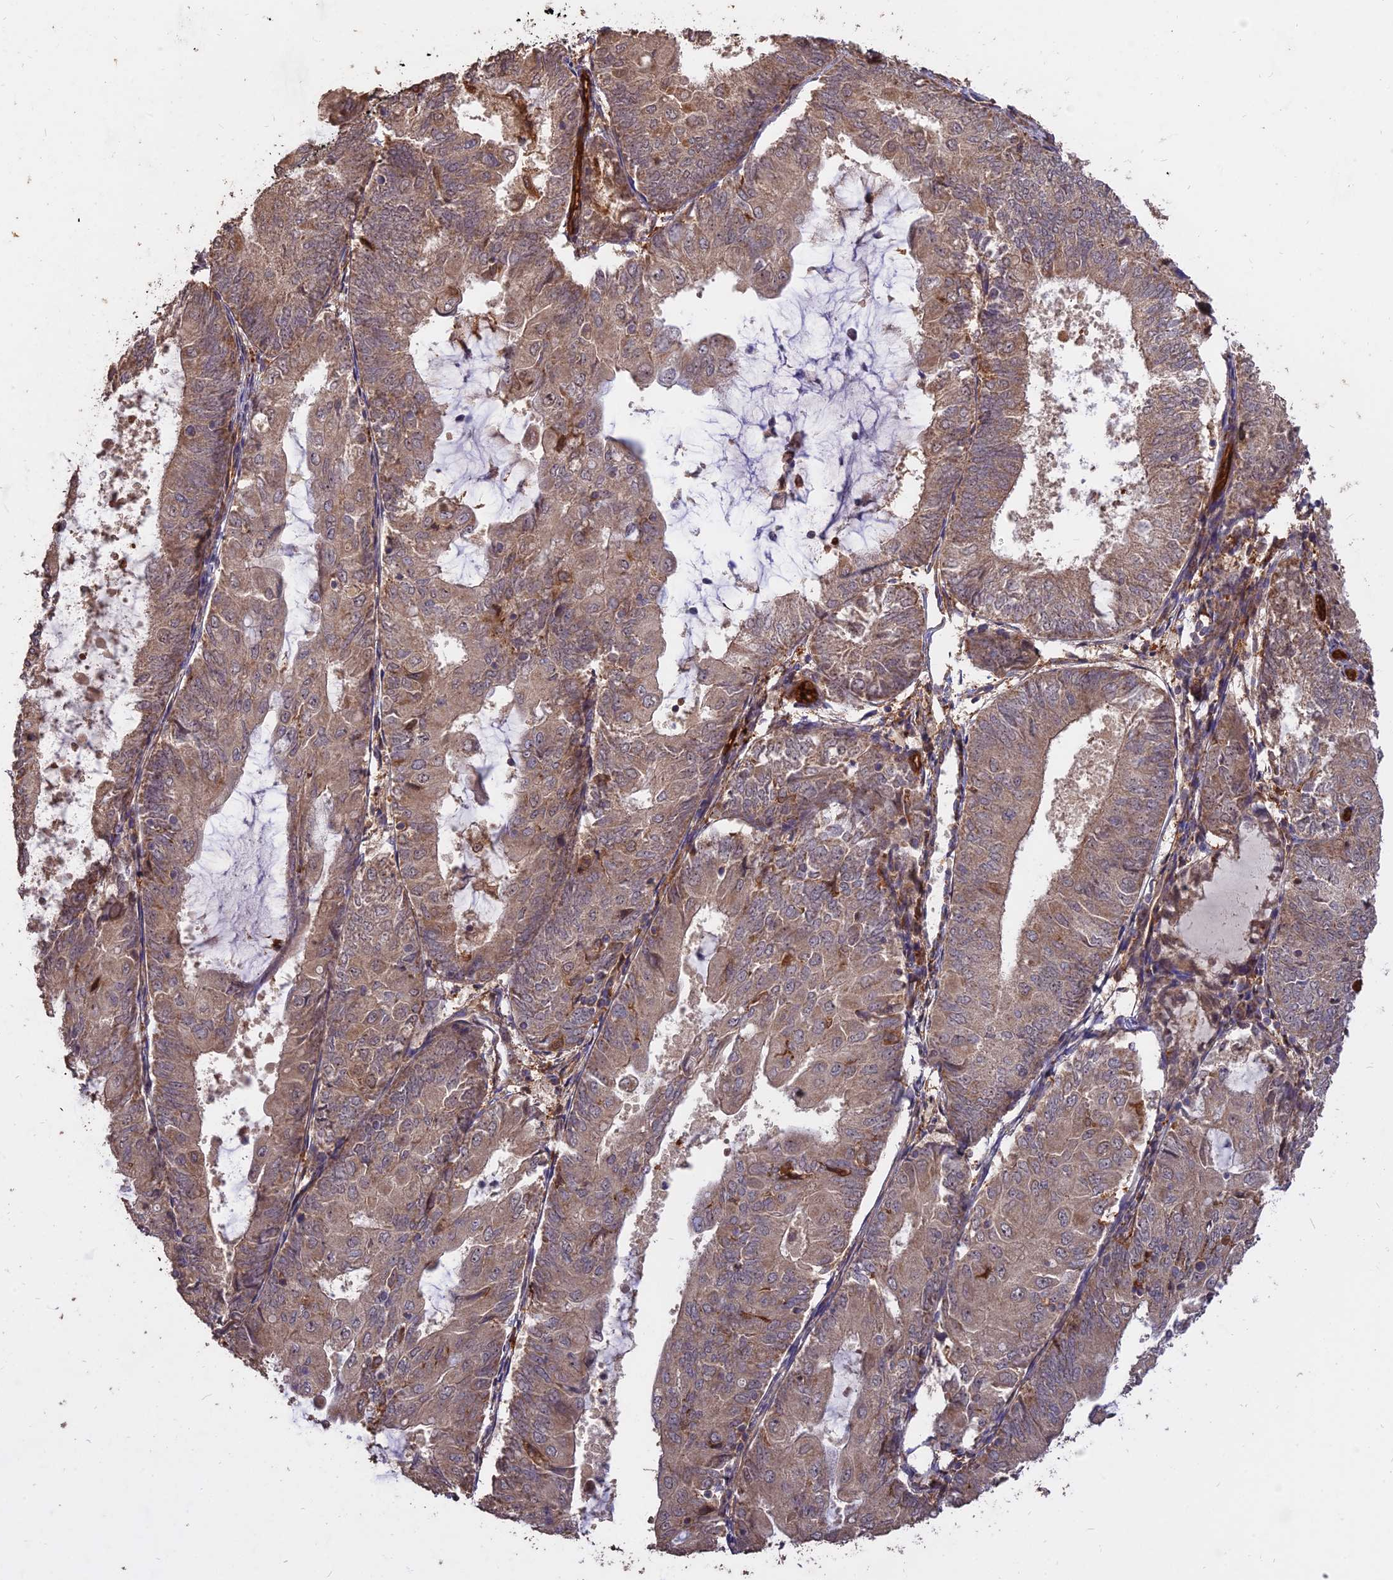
{"staining": {"intensity": "weak", "quantity": ">75%", "location": "cytoplasmic/membranous"}, "tissue": "endometrial cancer", "cell_type": "Tumor cells", "image_type": "cancer", "snomed": [{"axis": "morphology", "description": "Adenocarcinoma, NOS"}, {"axis": "topography", "description": "Endometrium"}], "caption": "The immunohistochemical stain labels weak cytoplasmic/membranous staining in tumor cells of adenocarcinoma (endometrial) tissue. (Stains: DAB (3,3'-diaminobenzidine) in brown, nuclei in blue, Microscopy: brightfield microscopy at high magnification).", "gene": "SAC3D1", "patient": {"sex": "female", "age": 81}}